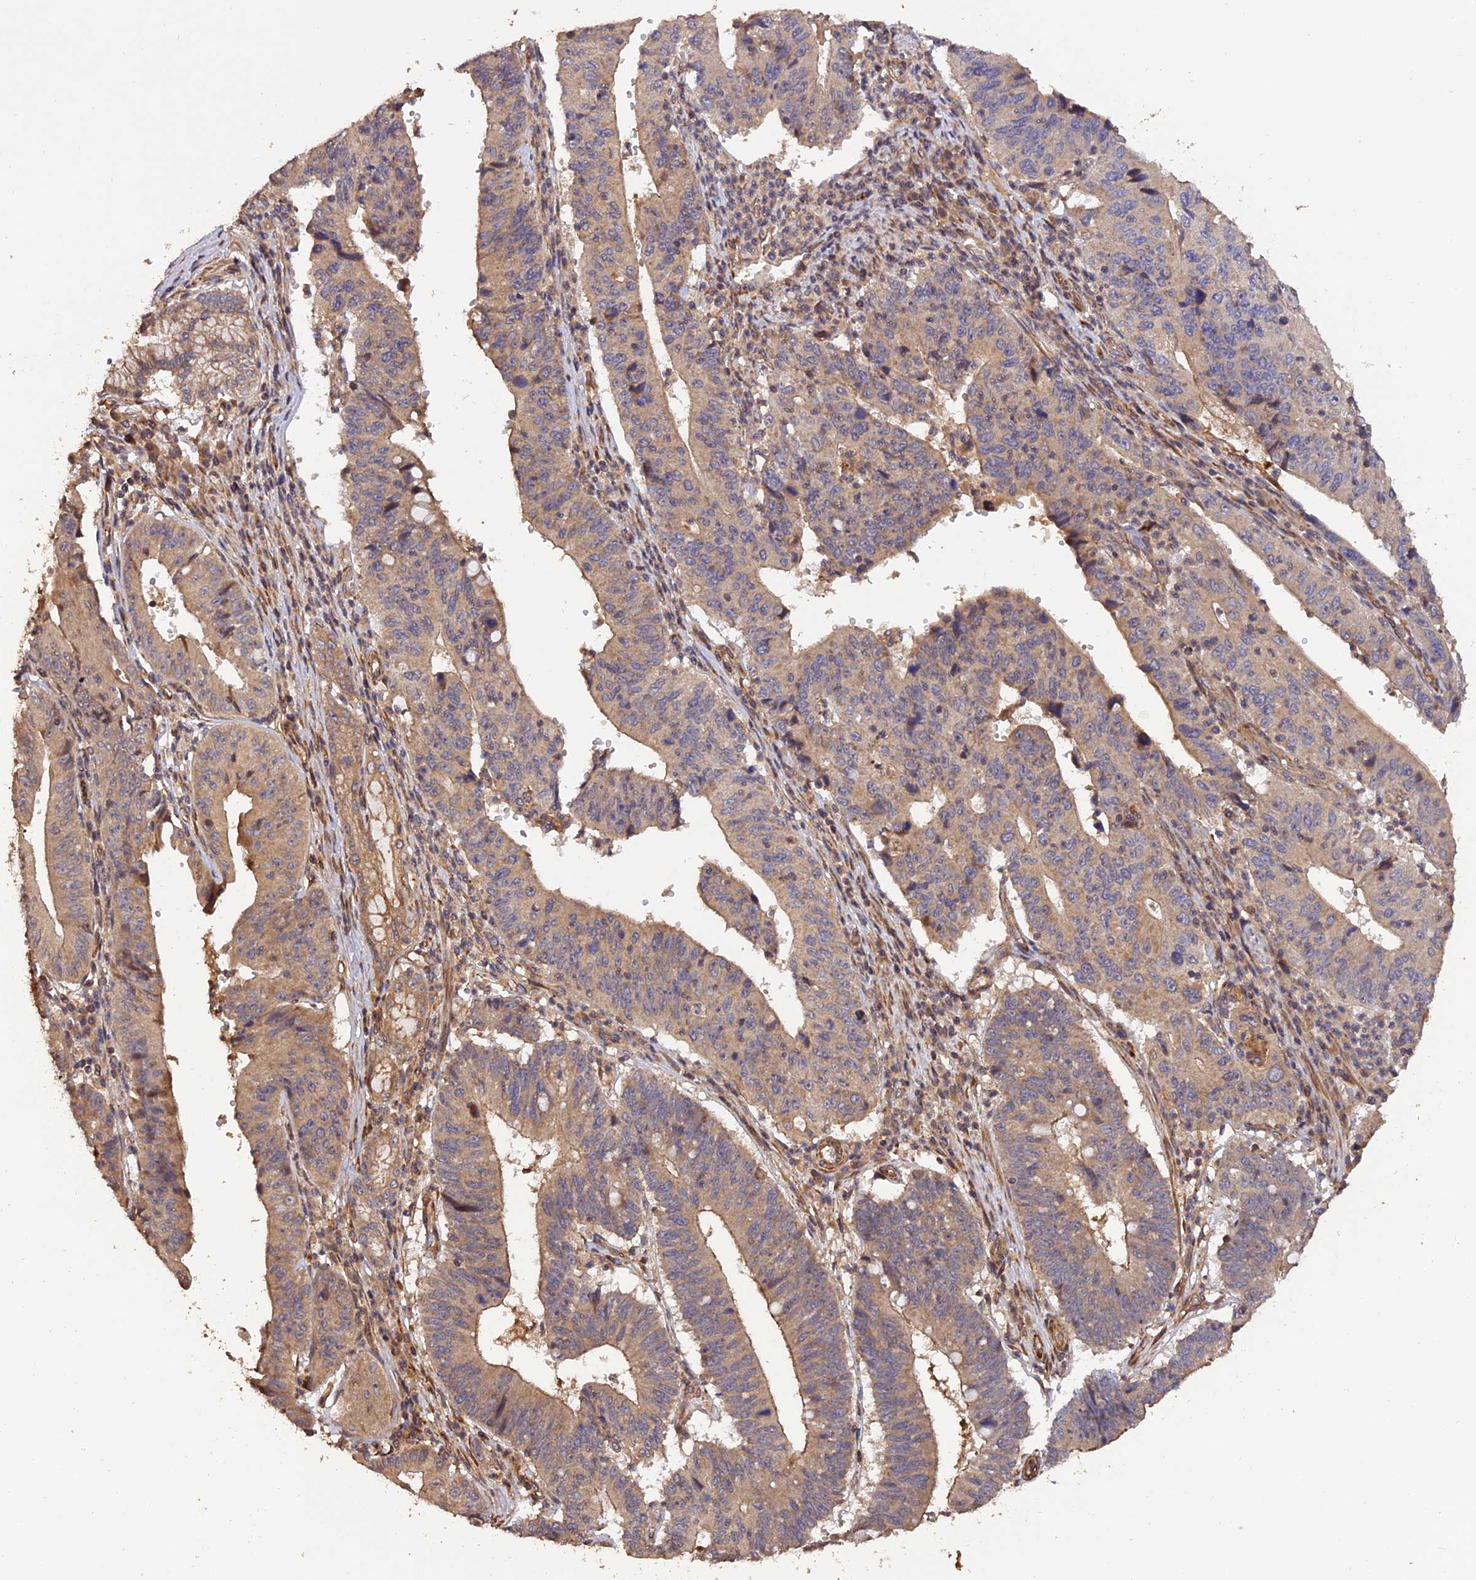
{"staining": {"intensity": "moderate", "quantity": "25%-75%", "location": "cytoplasmic/membranous"}, "tissue": "stomach cancer", "cell_type": "Tumor cells", "image_type": "cancer", "snomed": [{"axis": "morphology", "description": "Adenocarcinoma, NOS"}, {"axis": "topography", "description": "Stomach"}], "caption": "IHC of human adenocarcinoma (stomach) displays medium levels of moderate cytoplasmic/membranous positivity in approximately 25%-75% of tumor cells. The protein of interest is shown in brown color, while the nuclei are stained blue.", "gene": "CREBL2", "patient": {"sex": "male", "age": 59}}